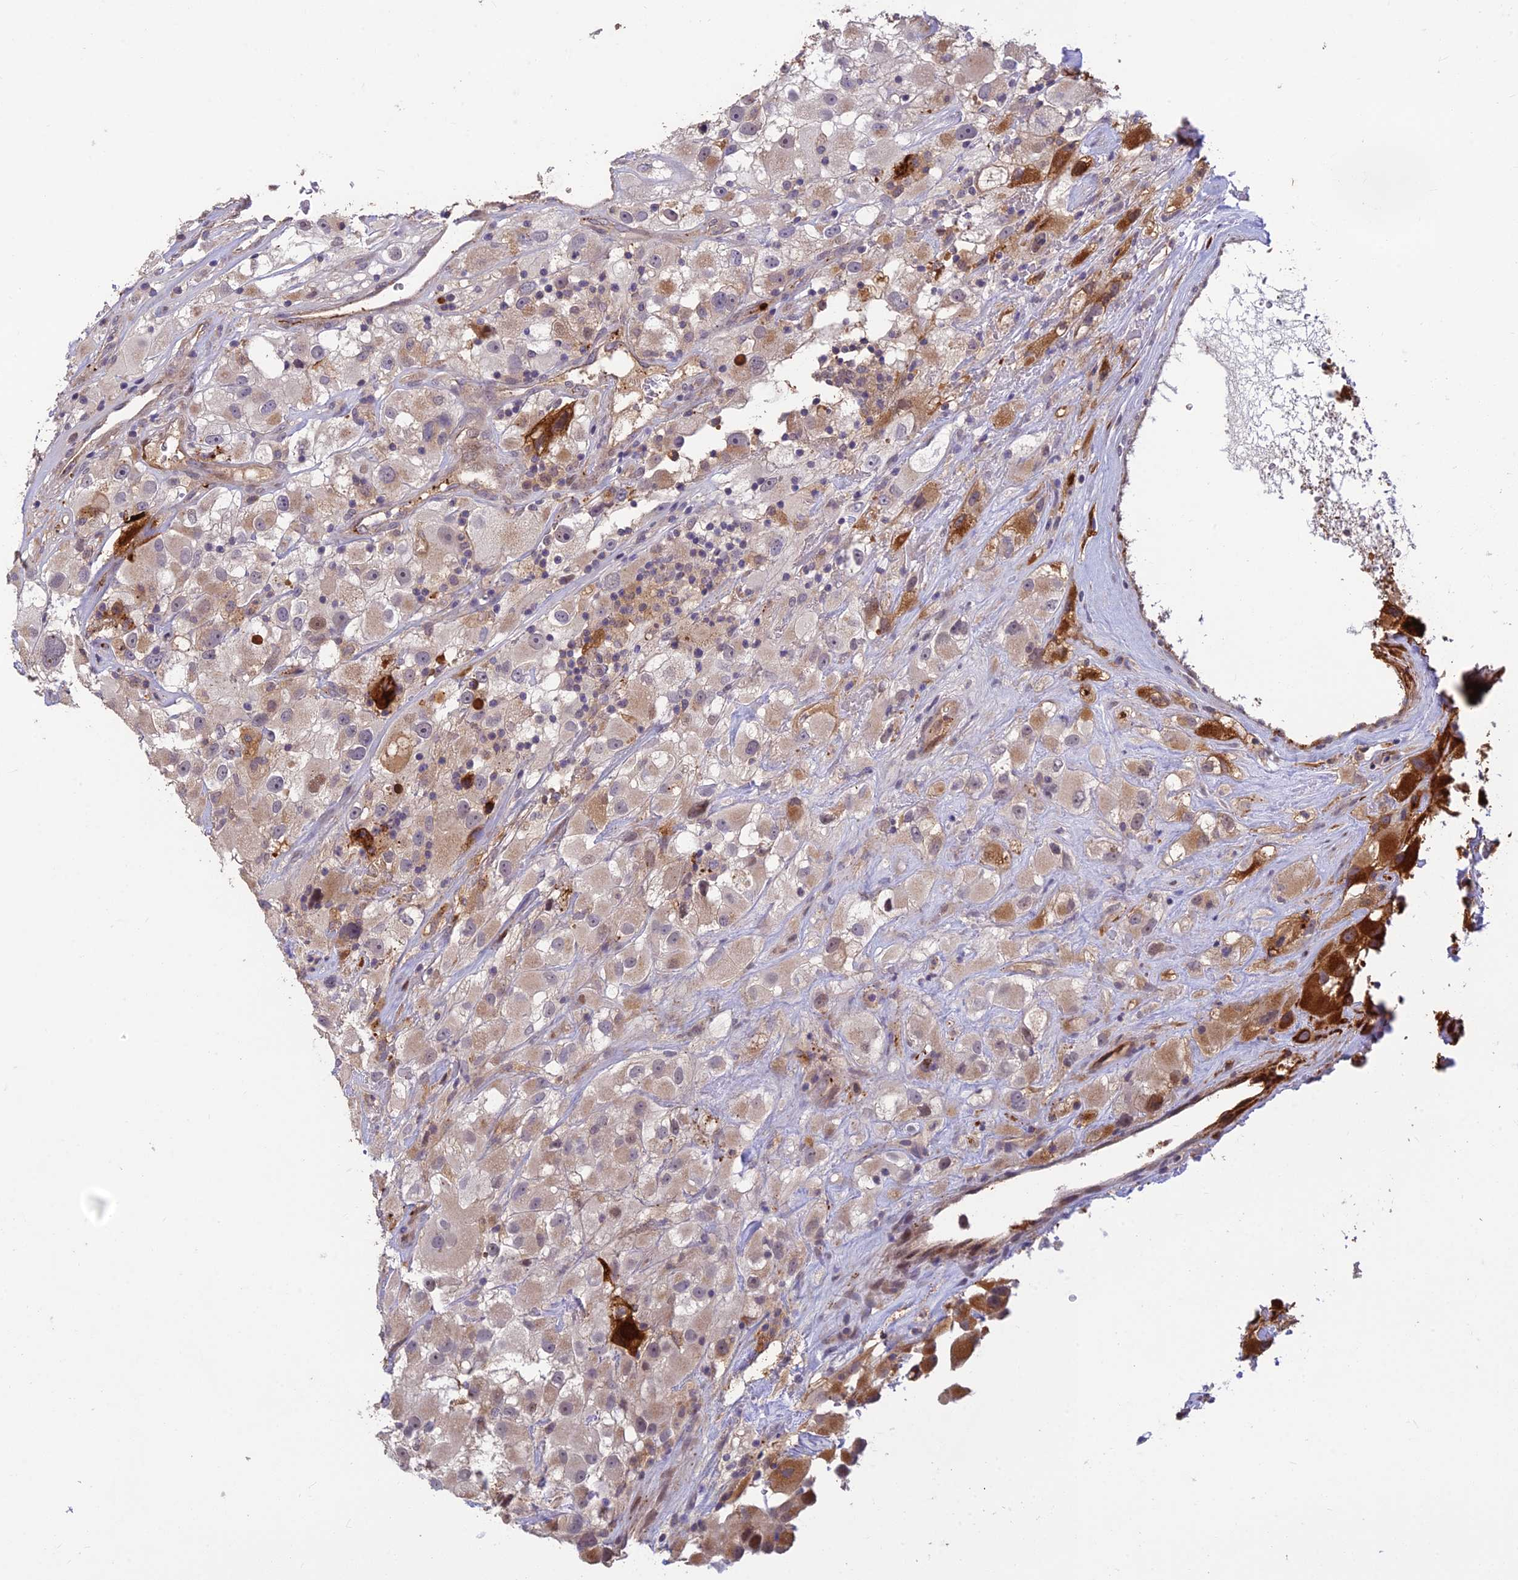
{"staining": {"intensity": "weak", "quantity": "<25%", "location": "cytoplasmic/membranous"}, "tissue": "renal cancer", "cell_type": "Tumor cells", "image_type": "cancer", "snomed": [{"axis": "morphology", "description": "Adenocarcinoma, NOS"}, {"axis": "topography", "description": "Kidney"}], "caption": "Image shows no protein staining in tumor cells of renal cancer (adenocarcinoma) tissue.", "gene": "ASPDH", "patient": {"sex": "female", "age": 52}}